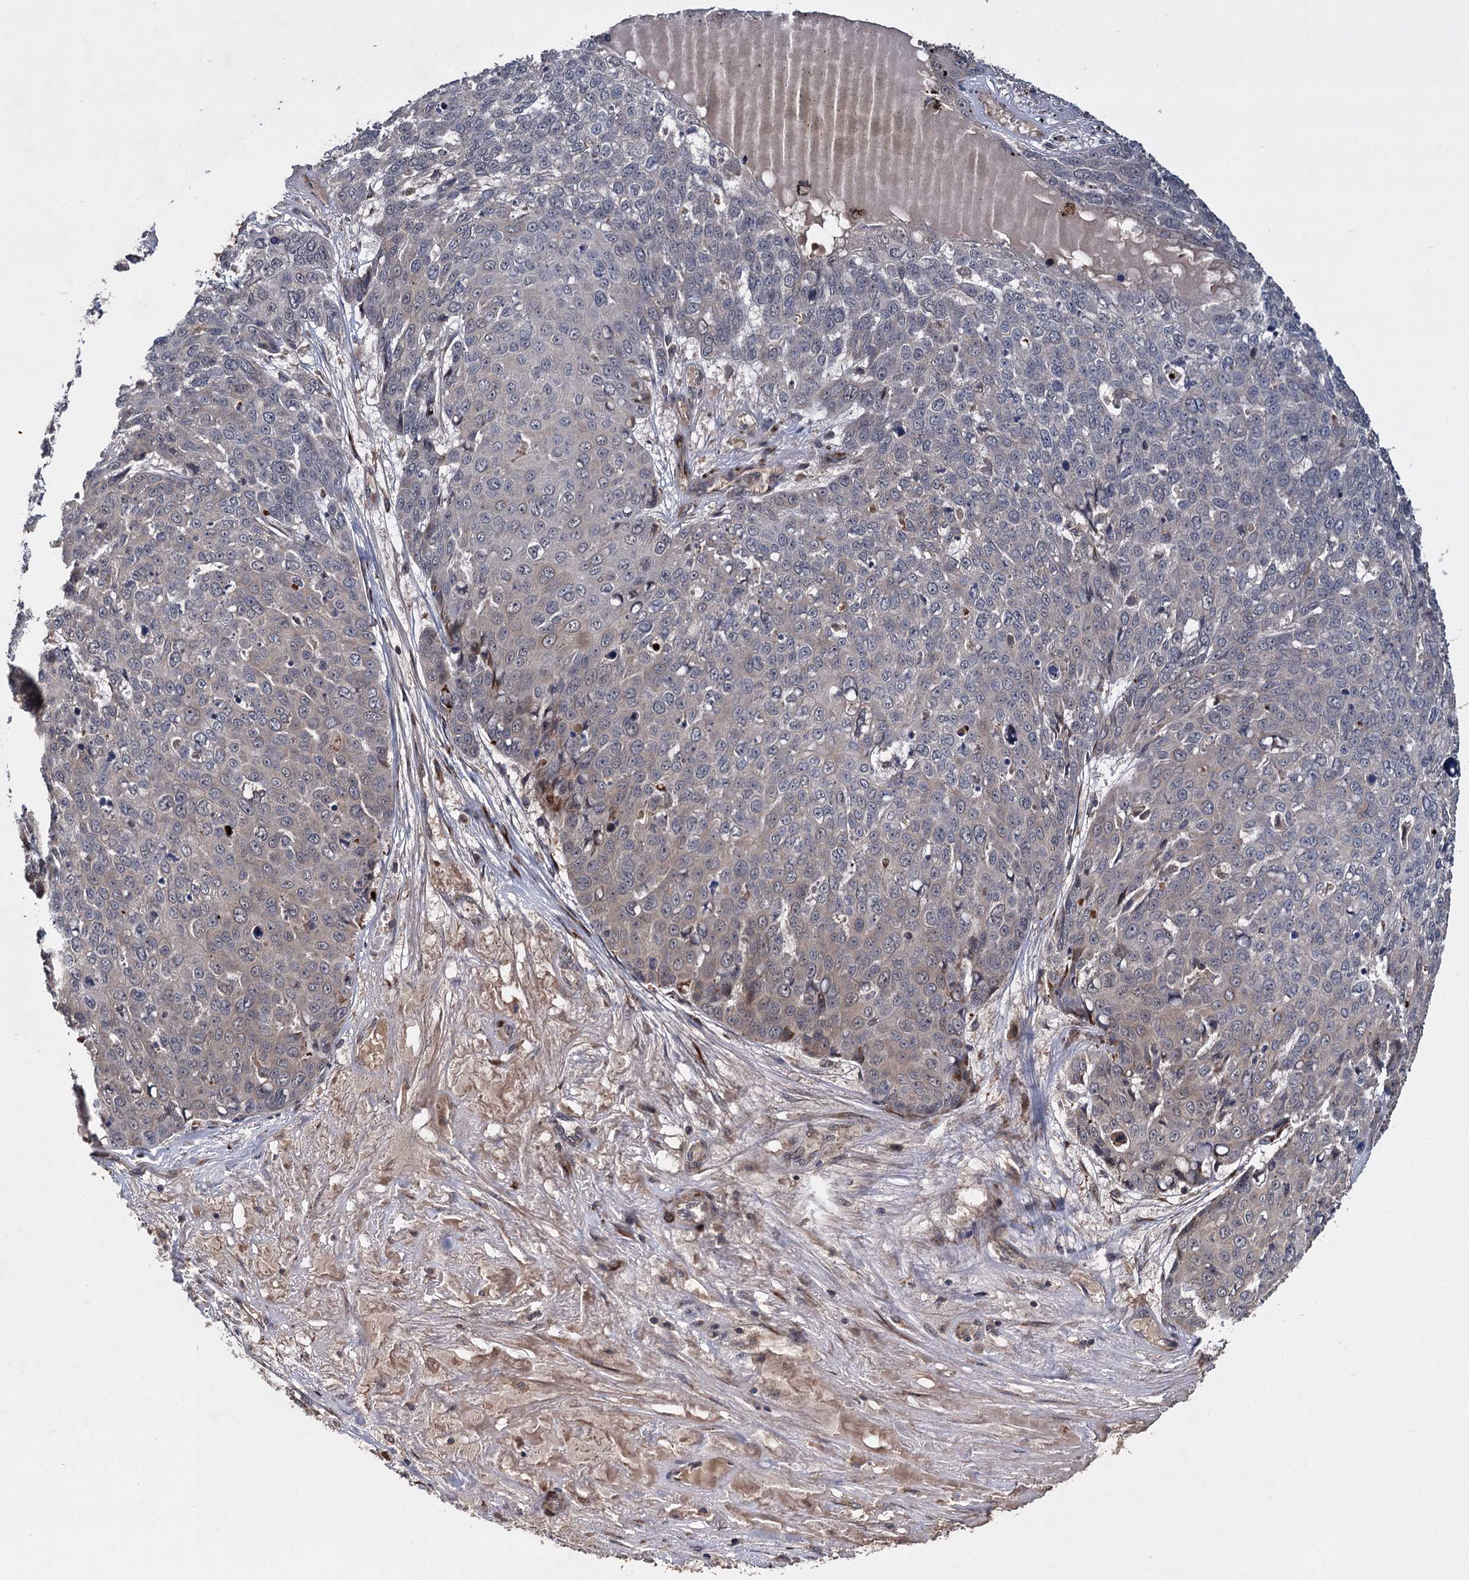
{"staining": {"intensity": "negative", "quantity": "none", "location": "none"}, "tissue": "skin cancer", "cell_type": "Tumor cells", "image_type": "cancer", "snomed": [{"axis": "morphology", "description": "Squamous cell carcinoma, NOS"}, {"axis": "topography", "description": "Skin"}], "caption": "Immunohistochemical staining of human skin cancer (squamous cell carcinoma) displays no significant positivity in tumor cells. The staining is performed using DAB brown chromogen with nuclei counter-stained in using hematoxylin.", "gene": "INPPL1", "patient": {"sex": "male", "age": 71}}